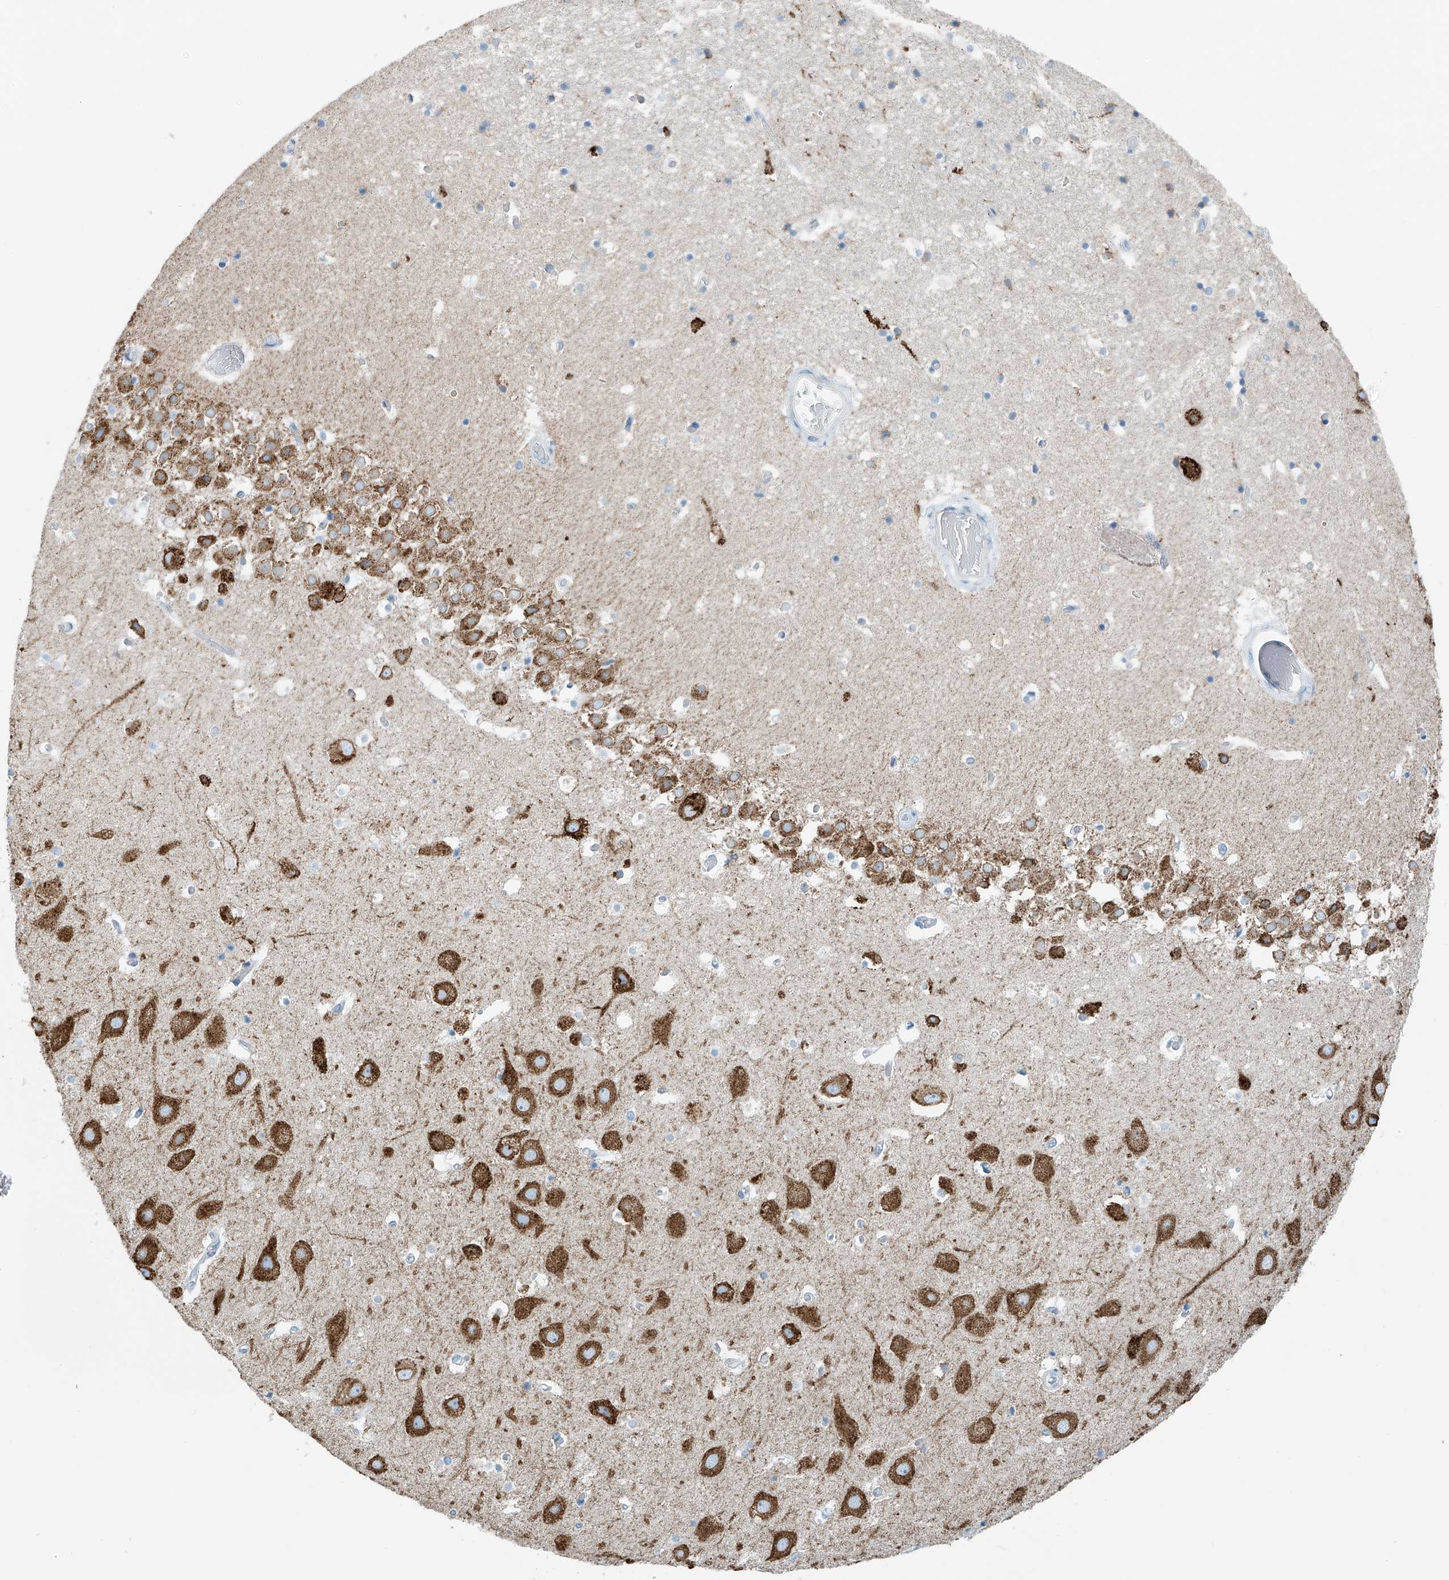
{"staining": {"intensity": "moderate", "quantity": "<25%", "location": "cytoplasmic/membranous"}, "tissue": "hippocampus", "cell_type": "Glial cells", "image_type": "normal", "snomed": [{"axis": "morphology", "description": "Normal tissue, NOS"}, {"axis": "topography", "description": "Hippocampus"}], "caption": "A high-resolution image shows immunohistochemistry staining of normal hippocampus, which displays moderate cytoplasmic/membranous staining in about <25% of glial cells.", "gene": "RCN2", "patient": {"sex": "female", "age": 52}}